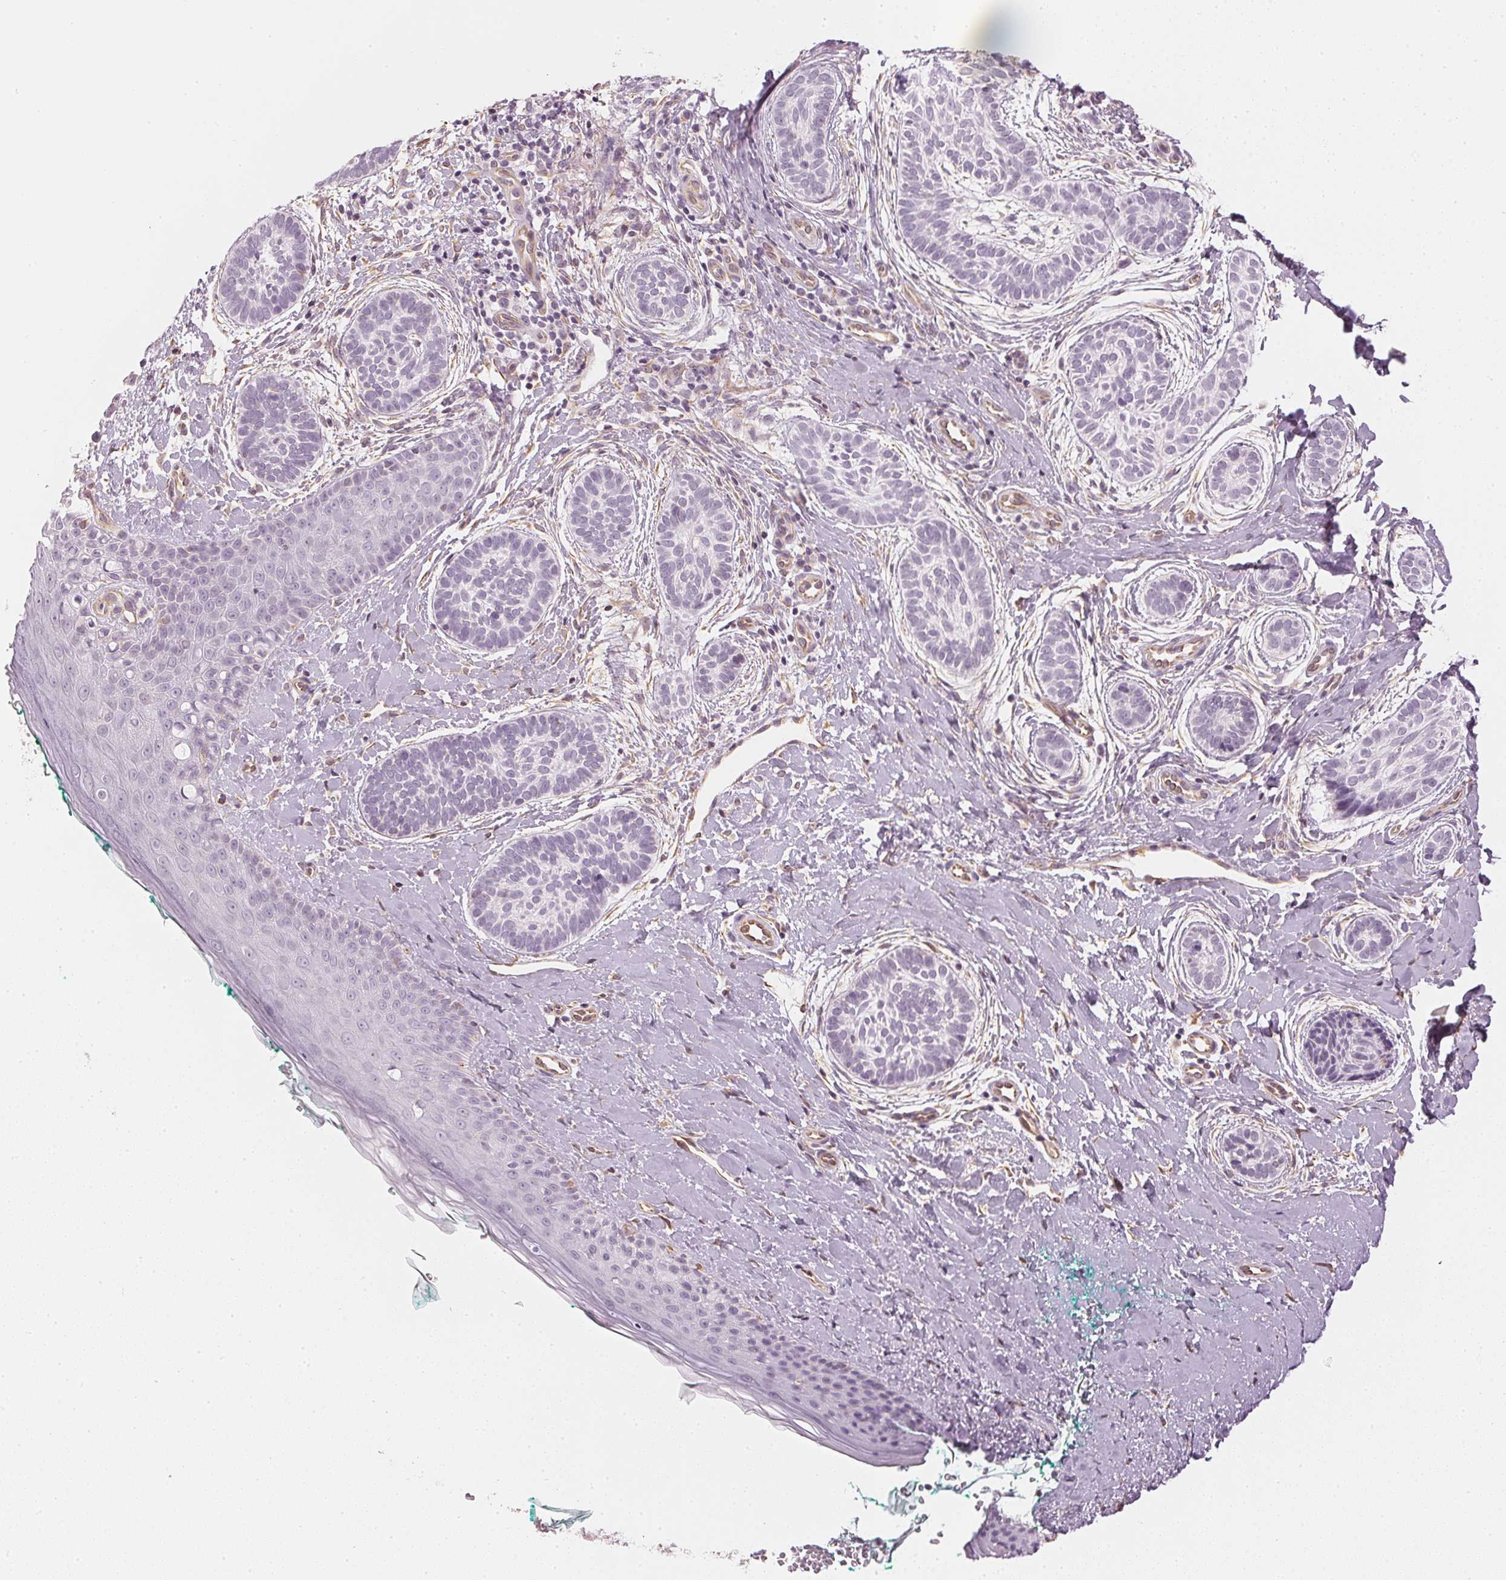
{"staining": {"intensity": "negative", "quantity": "none", "location": "none"}, "tissue": "skin cancer", "cell_type": "Tumor cells", "image_type": "cancer", "snomed": [{"axis": "morphology", "description": "Basal cell carcinoma"}, {"axis": "topography", "description": "Skin"}], "caption": "Tumor cells are negative for brown protein staining in basal cell carcinoma (skin).", "gene": "APLP1", "patient": {"sex": "male", "age": 63}}